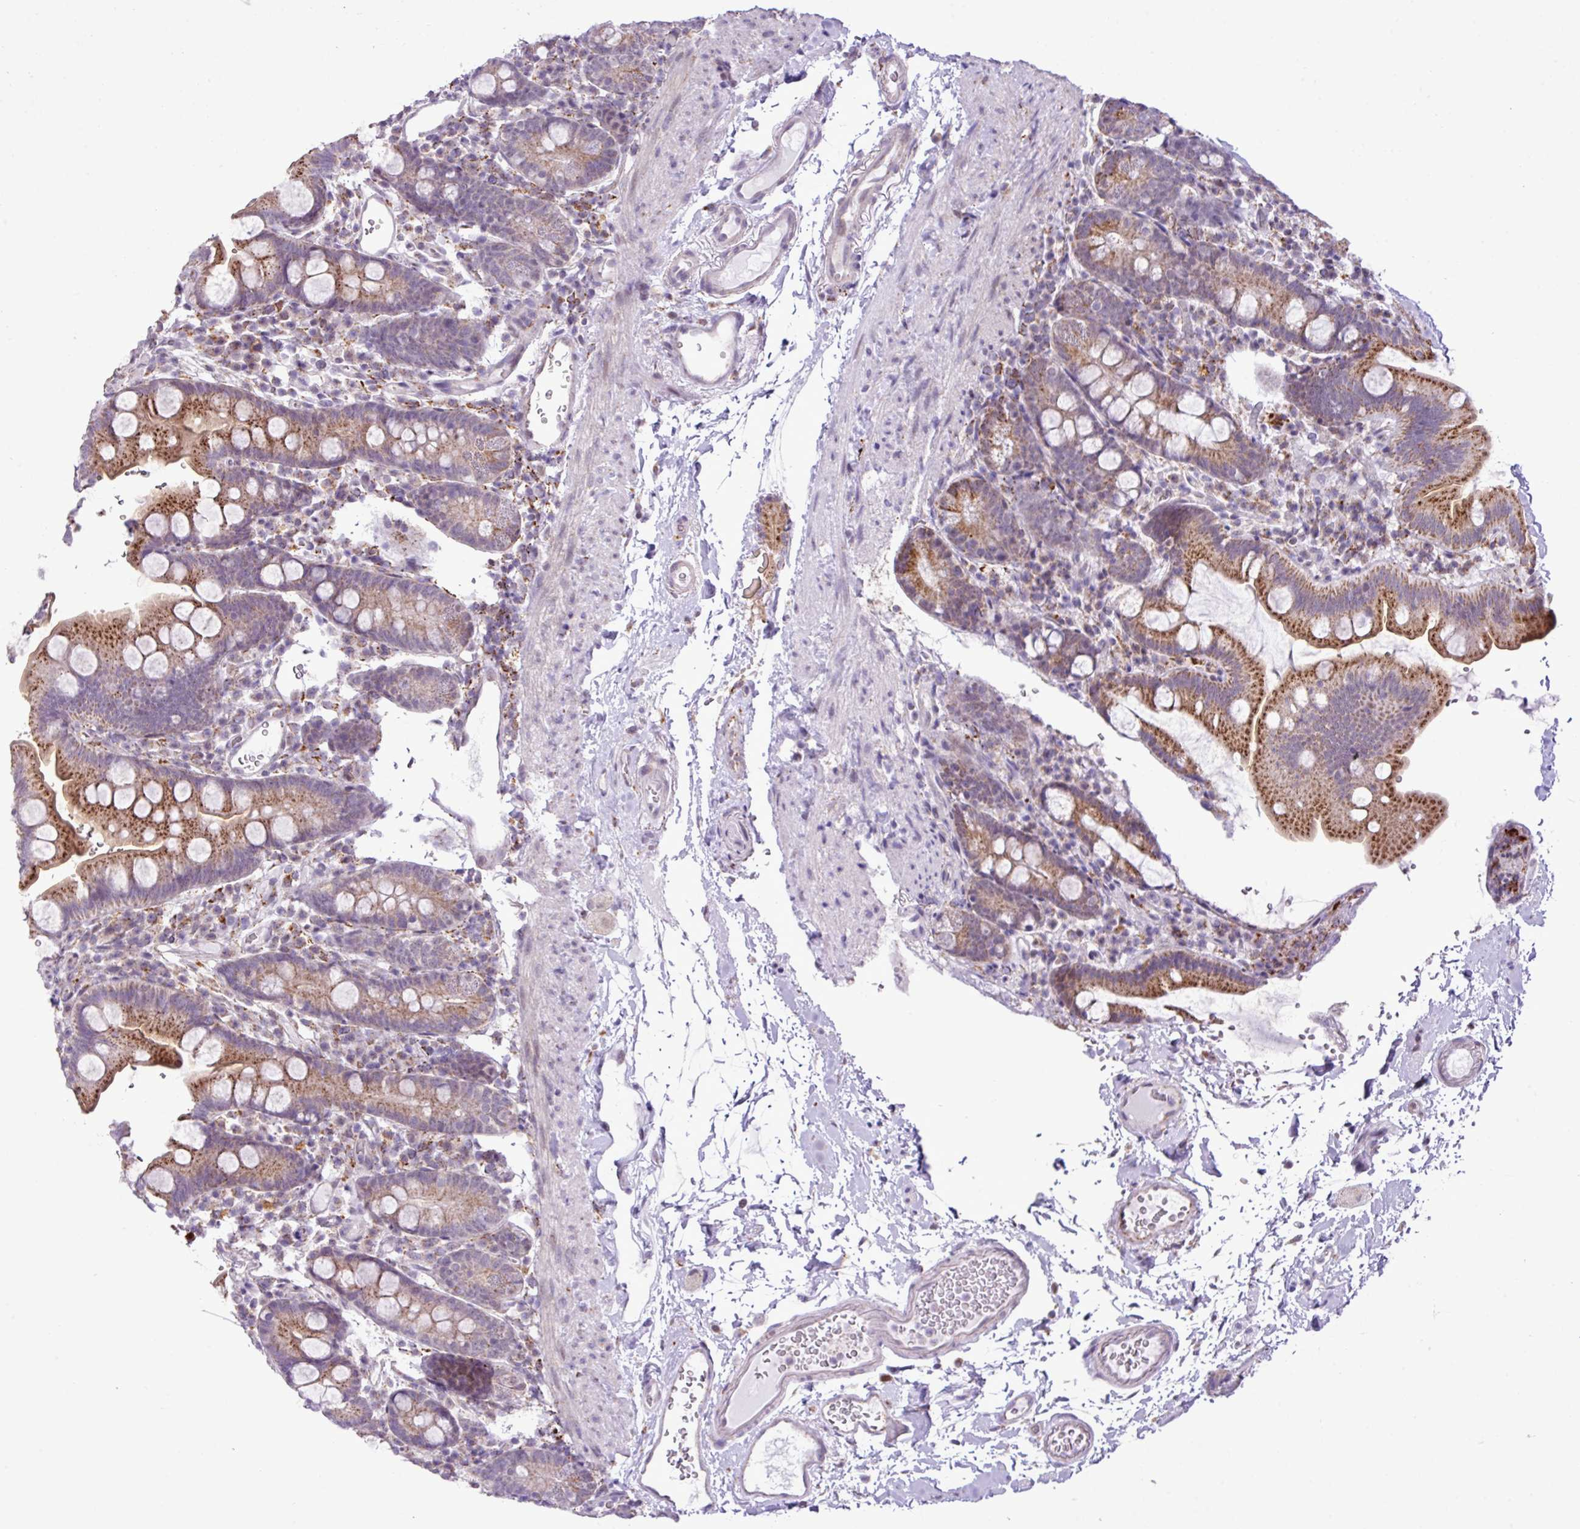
{"staining": {"intensity": "moderate", "quantity": ">75%", "location": "cytoplasmic/membranous"}, "tissue": "small intestine", "cell_type": "Glandular cells", "image_type": "normal", "snomed": [{"axis": "morphology", "description": "Normal tissue, NOS"}, {"axis": "topography", "description": "Small intestine"}], "caption": "Moderate cytoplasmic/membranous positivity for a protein is appreciated in about >75% of glandular cells of benign small intestine using IHC.", "gene": "SGPP1", "patient": {"sex": "female", "age": 68}}